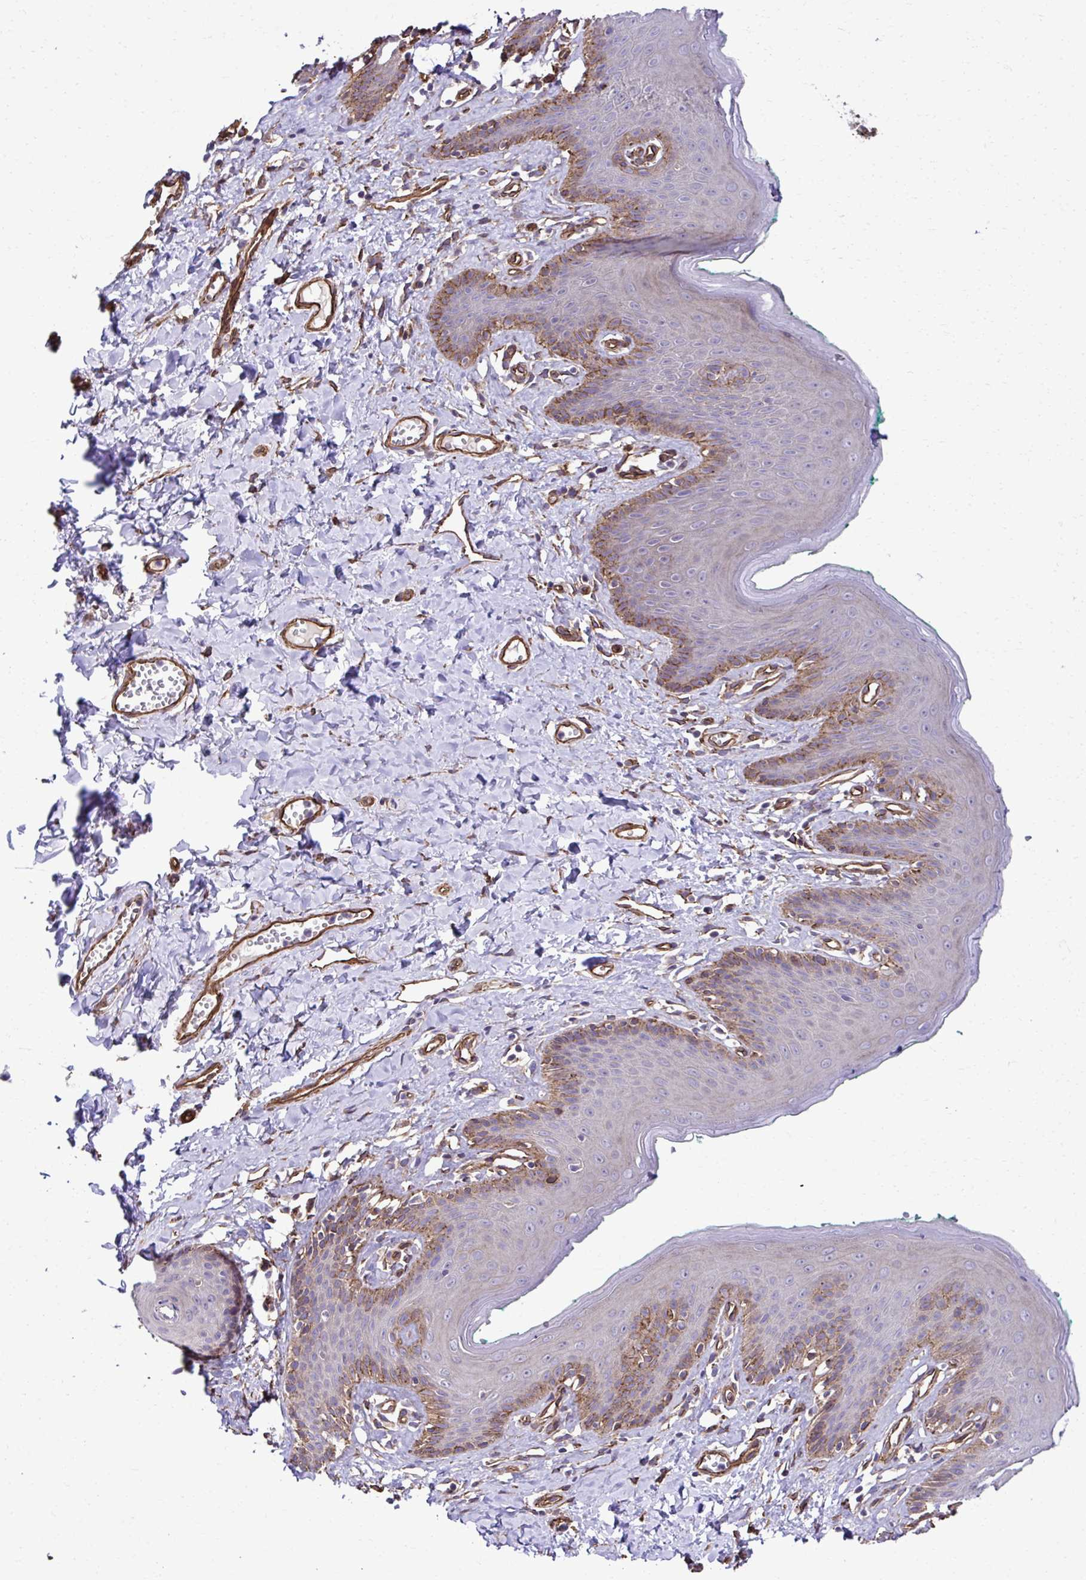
{"staining": {"intensity": "moderate", "quantity": "25%-75%", "location": "cytoplasmic/membranous"}, "tissue": "skin", "cell_type": "Epidermal cells", "image_type": "normal", "snomed": [{"axis": "morphology", "description": "Normal tissue, NOS"}, {"axis": "topography", "description": "Vulva"}, {"axis": "topography", "description": "Peripheral nerve tissue"}], "caption": "The histopathology image reveals immunohistochemical staining of benign skin. There is moderate cytoplasmic/membranous positivity is identified in about 25%-75% of epidermal cells.", "gene": "TRIM52", "patient": {"sex": "female", "age": 66}}